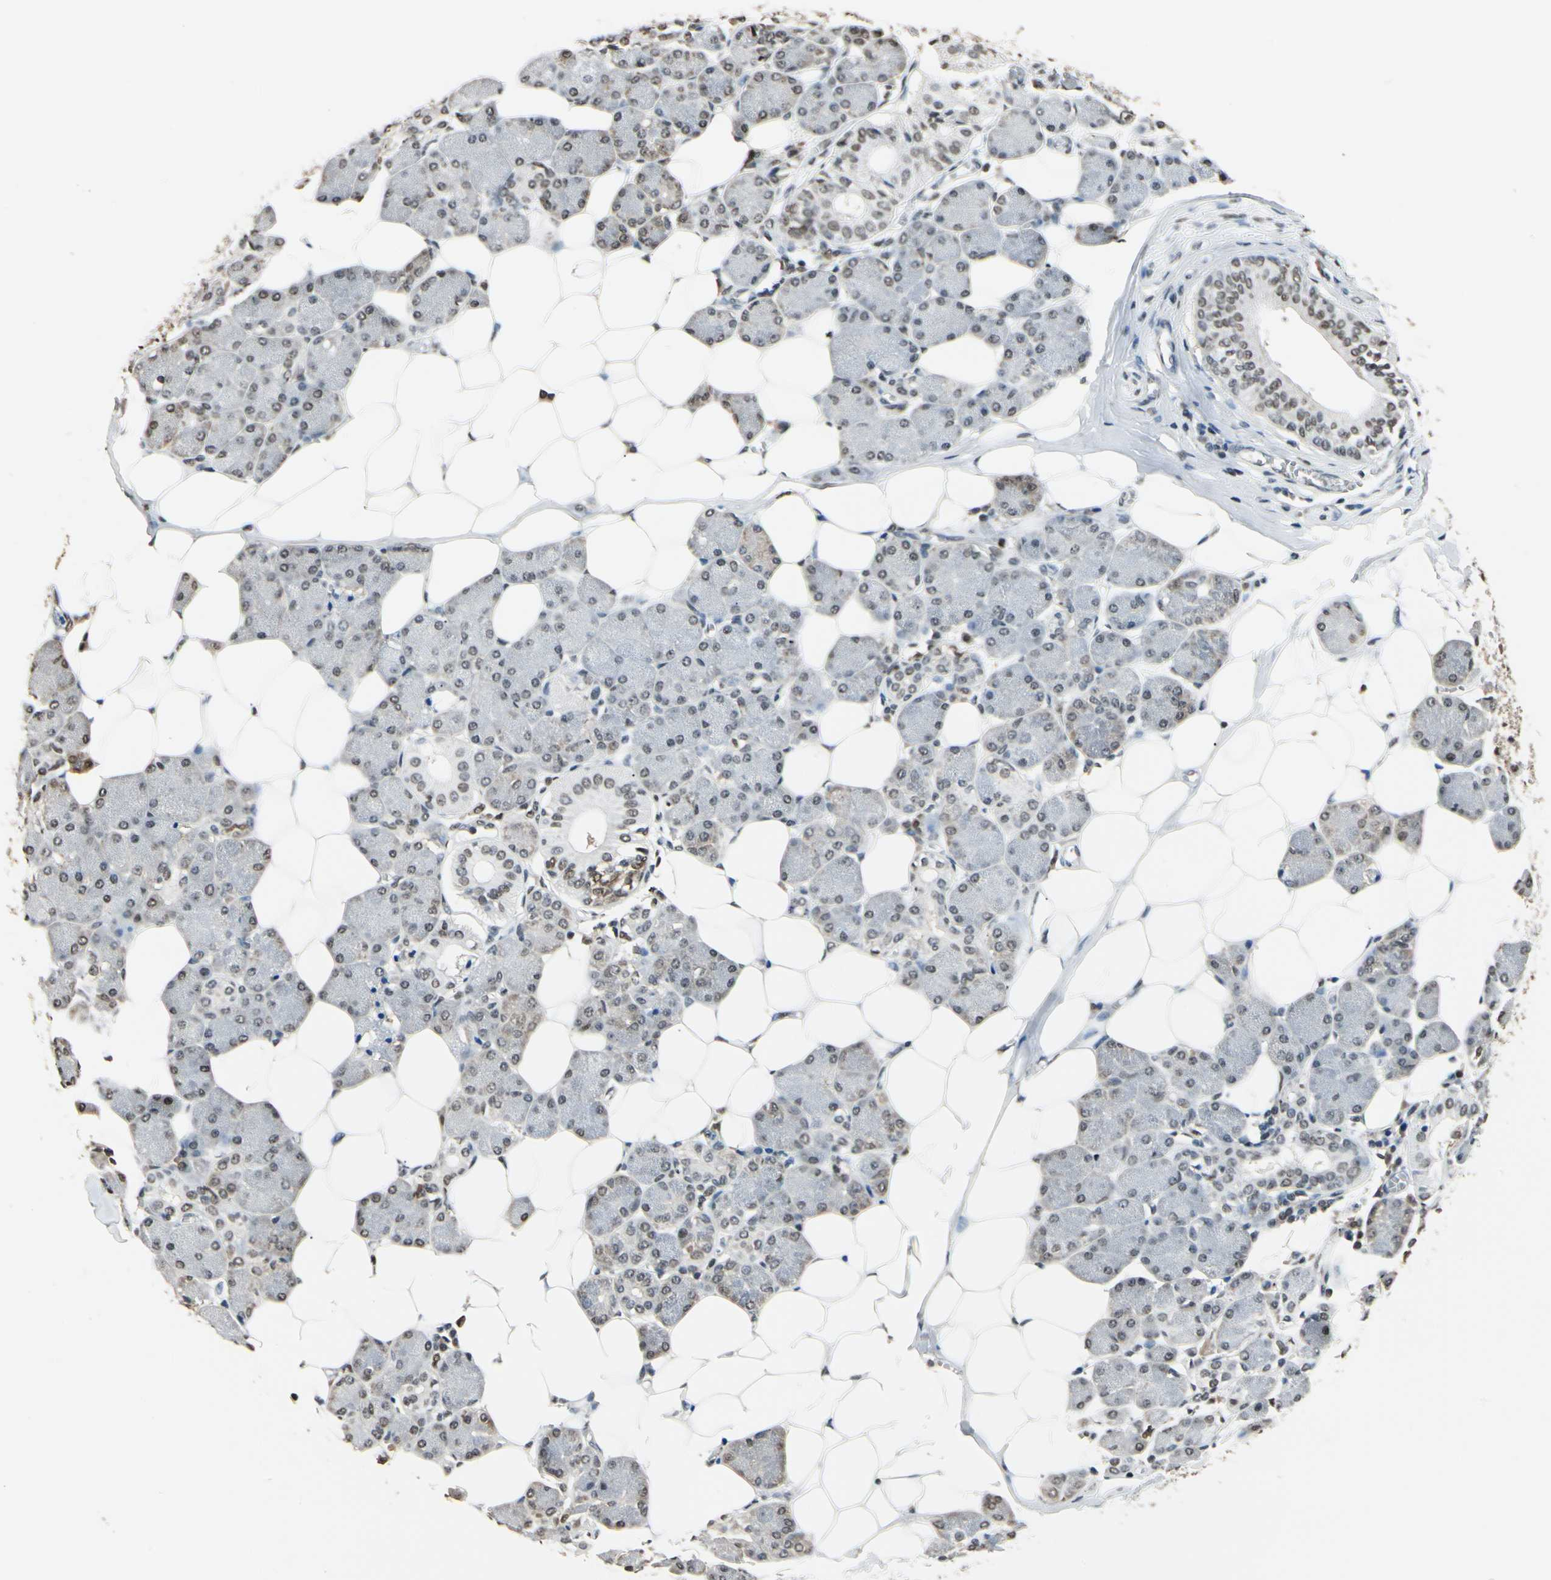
{"staining": {"intensity": "moderate", "quantity": "25%-75%", "location": "cytoplasmic/membranous,nuclear"}, "tissue": "salivary gland", "cell_type": "Glandular cells", "image_type": "normal", "snomed": [{"axis": "morphology", "description": "Normal tissue, NOS"}, {"axis": "morphology", "description": "Adenoma, NOS"}, {"axis": "topography", "description": "Salivary gland"}], "caption": "A photomicrograph of salivary gland stained for a protein exhibits moderate cytoplasmic/membranous,nuclear brown staining in glandular cells. (IHC, brightfield microscopy, high magnification).", "gene": "FANCG", "patient": {"sex": "female", "age": 32}}